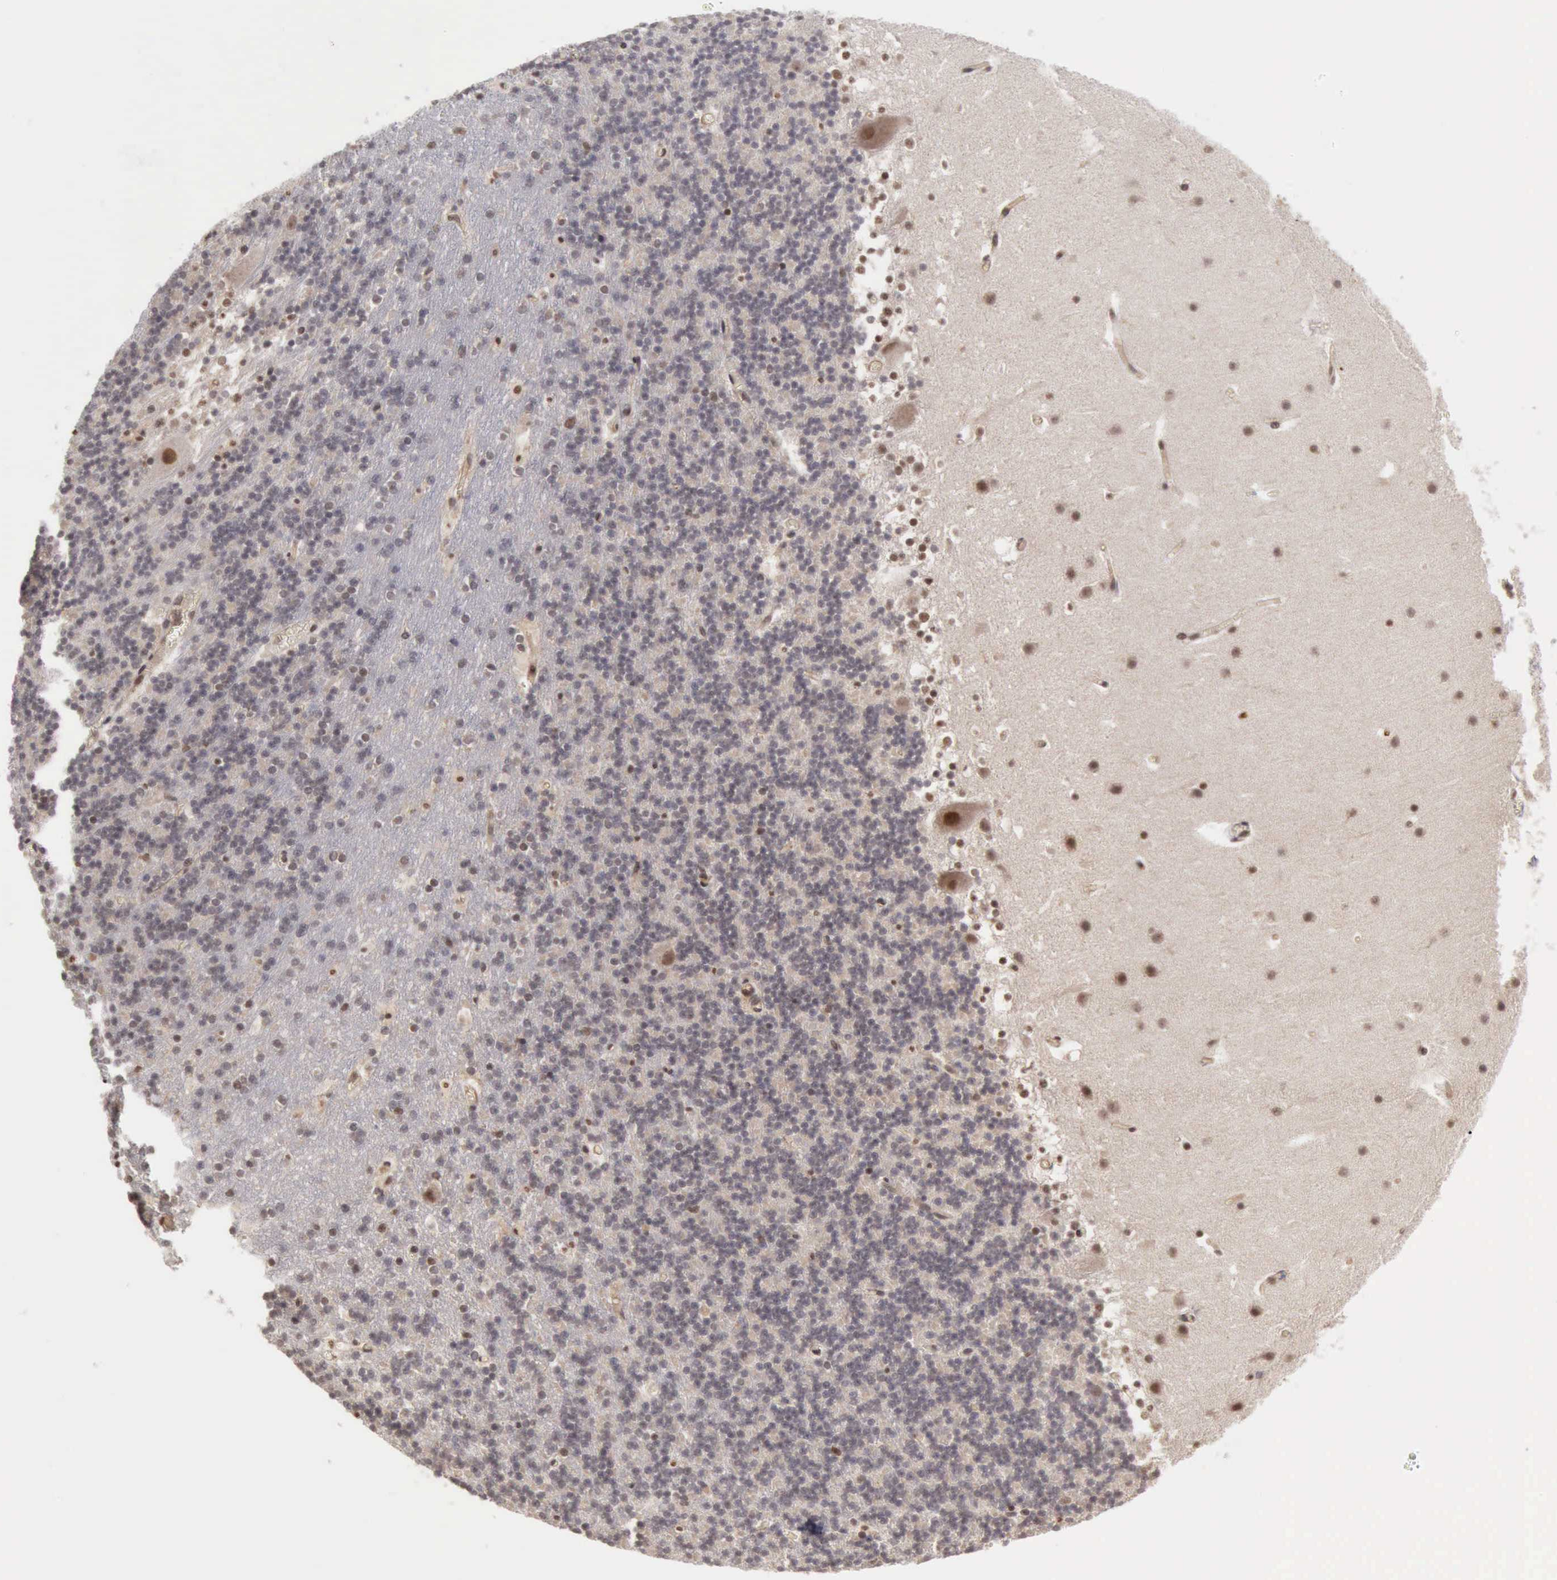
{"staining": {"intensity": "negative", "quantity": "none", "location": "none"}, "tissue": "cerebellum", "cell_type": "Cells in granular layer", "image_type": "normal", "snomed": [{"axis": "morphology", "description": "Normal tissue, NOS"}, {"axis": "topography", "description": "Cerebellum"}], "caption": "Photomicrograph shows no protein staining in cells in granular layer of normal cerebellum. (IHC, brightfield microscopy, high magnification).", "gene": "CDKN2A", "patient": {"sex": "male", "age": 45}}